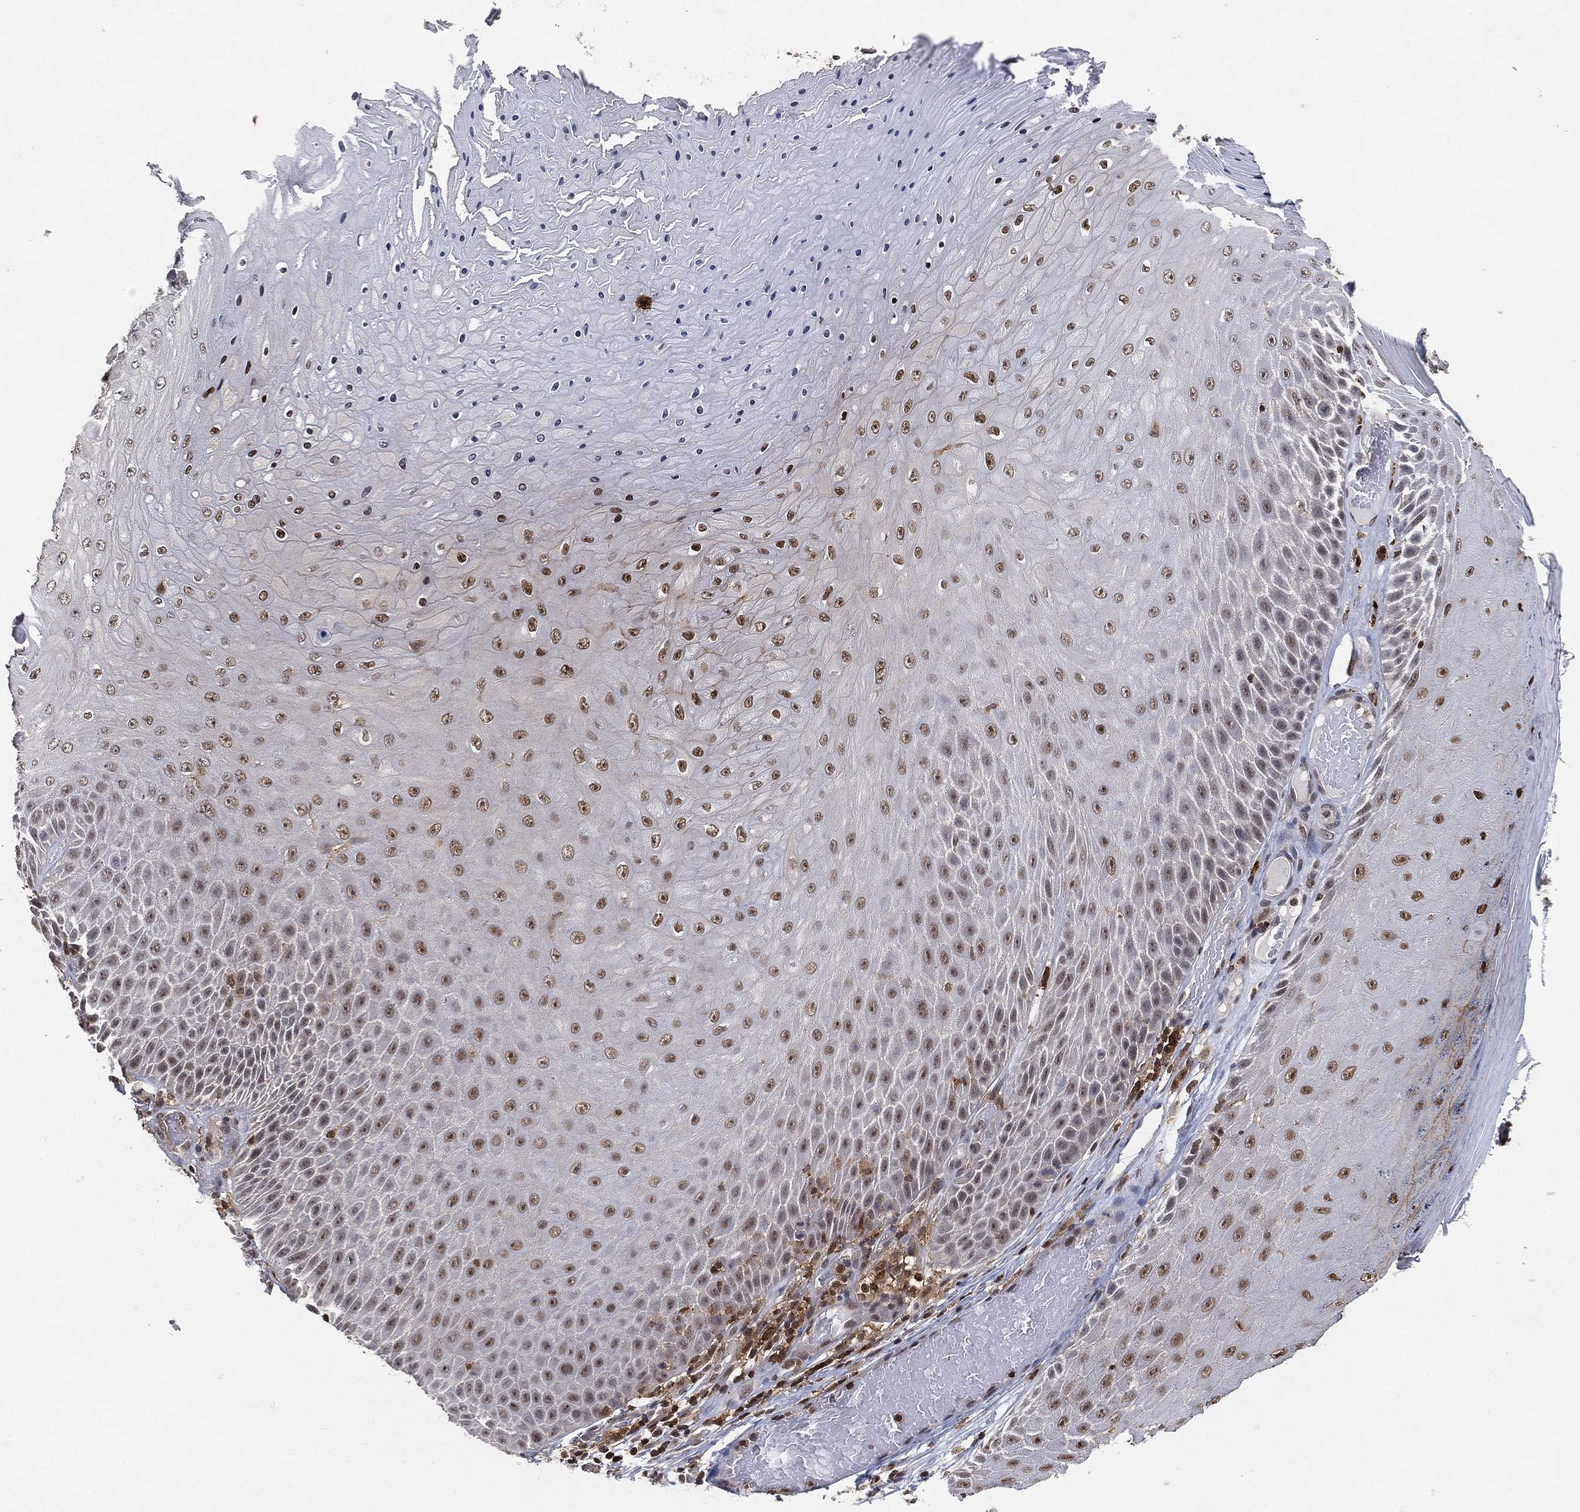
{"staining": {"intensity": "moderate", "quantity": "<25%", "location": "nuclear"}, "tissue": "skin cancer", "cell_type": "Tumor cells", "image_type": "cancer", "snomed": [{"axis": "morphology", "description": "Squamous cell carcinoma, NOS"}, {"axis": "topography", "description": "Skin"}], "caption": "This is an image of immunohistochemistry staining of skin cancer, which shows moderate staining in the nuclear of tumor cells.", "gene": "WDR26", "patient": {"sex": "male", "age": 62}}